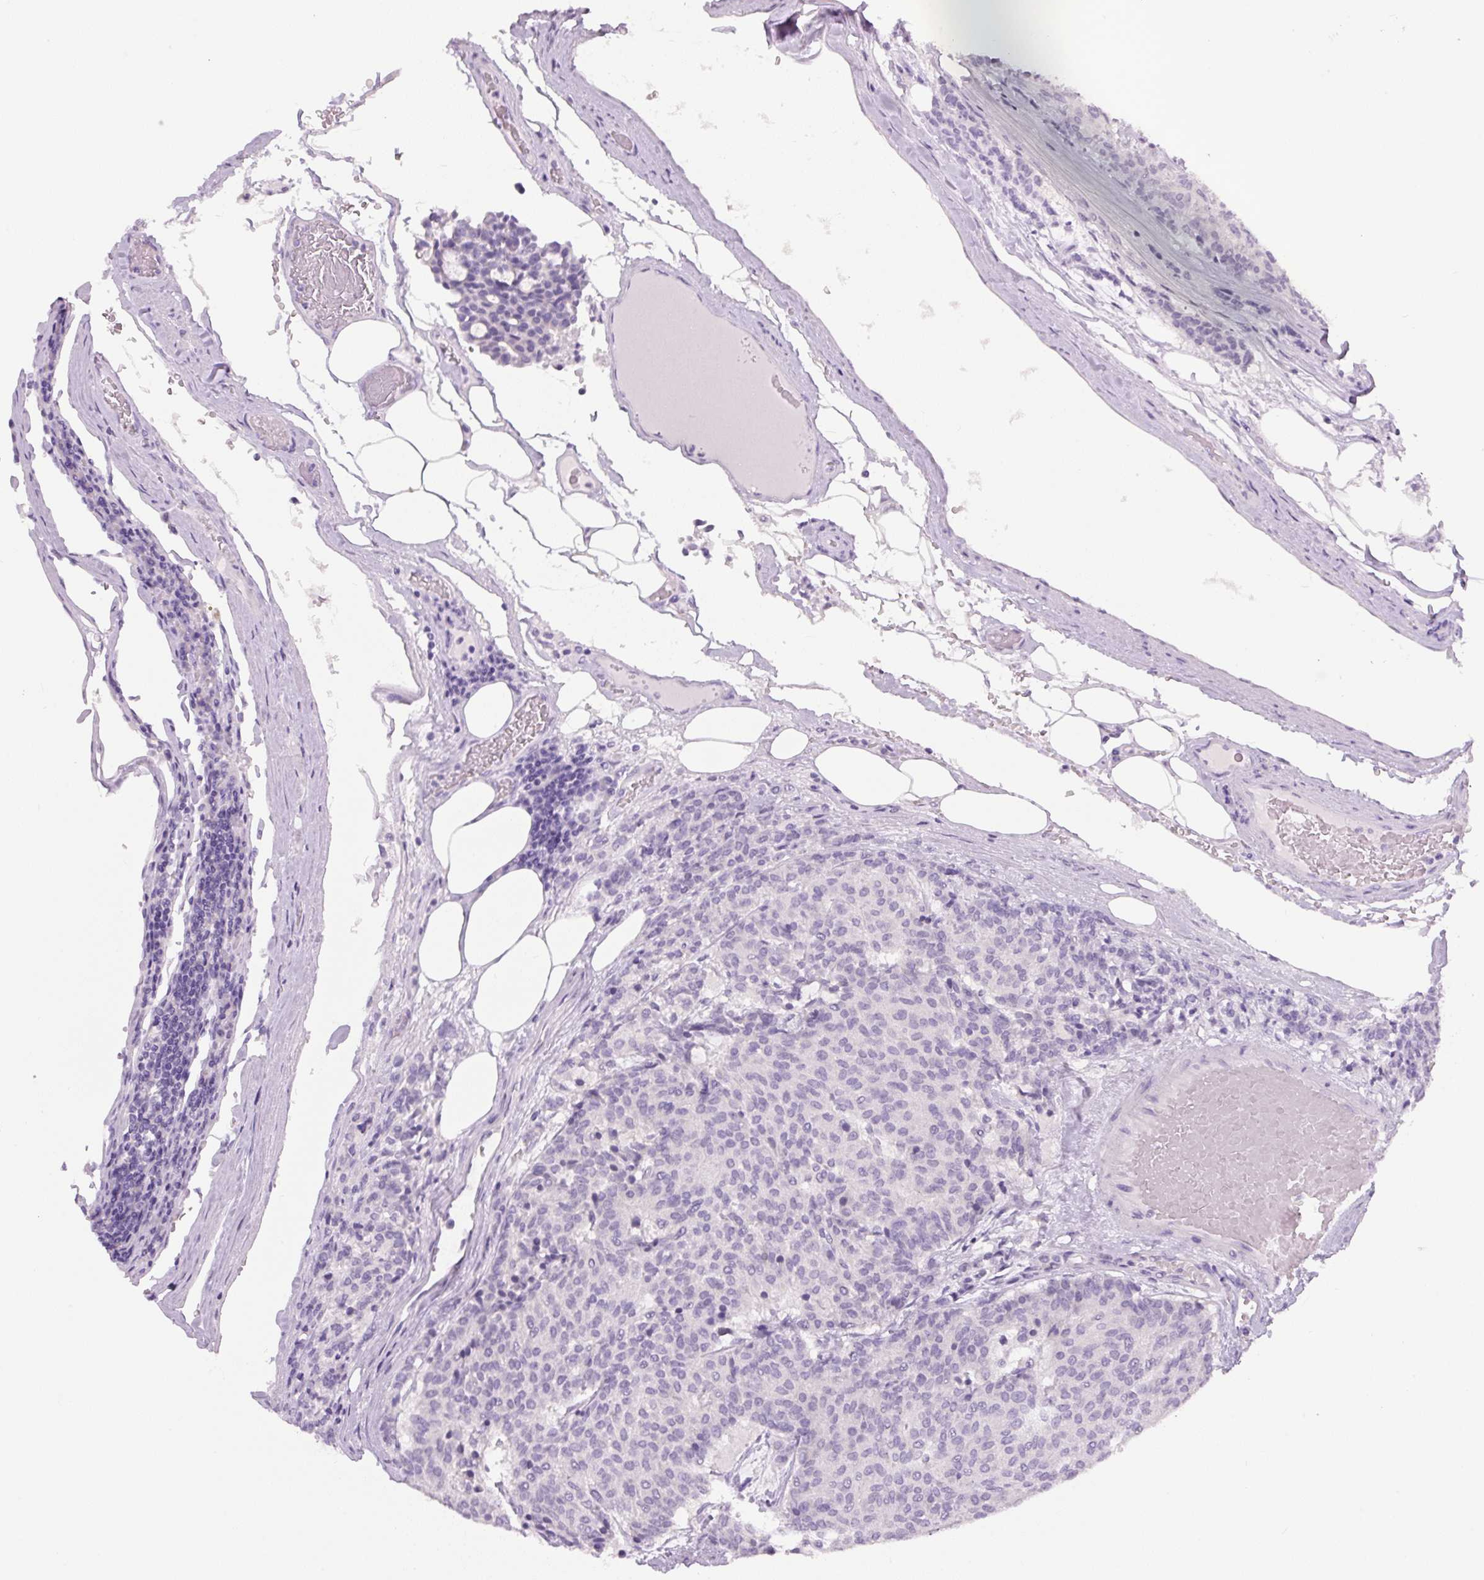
{"staining": {"intensity": "negative", "quantity": "none", "location": "none"}, "tissue": "carcinoid", "cell_type": "Tumor cells", "image_type": "cancer", "snomed": [{"axis": "morphology", "description": "Carcinoid, malignant, NOS"}, {"axis": "topography", "description": "Pancreas"}], "caption": "Malignant carcinoid was stained to show a protein in brown. There is no significant expression in tumor cells.", "gene": "COL9A2", "patient": {"sex": "female", "age": 54}}